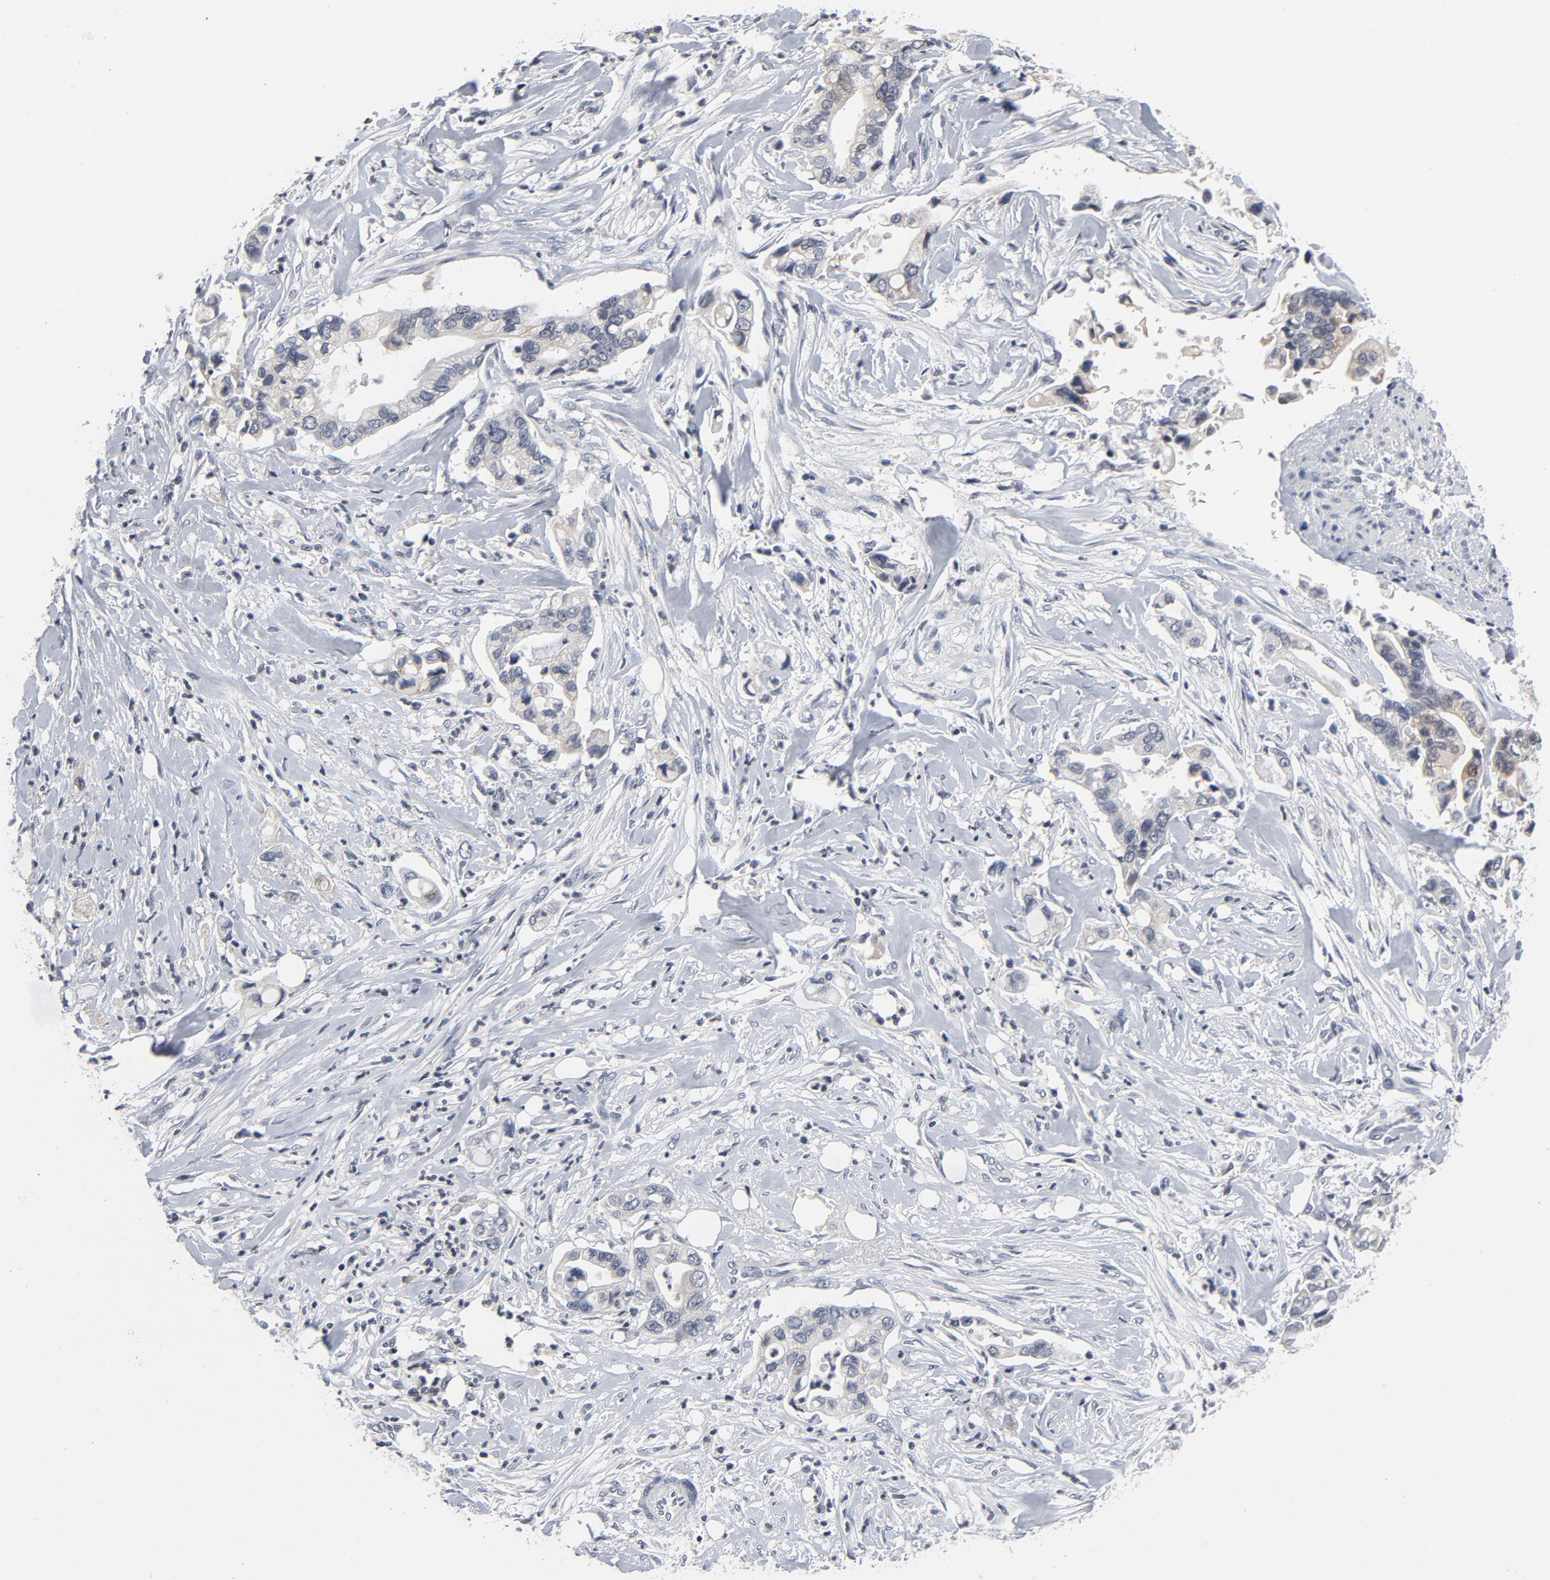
{"staining": {"intensity": "negative", "quantity": "none", "location": "none"}, "tissue": "pancreatic cancer", "cell_type": "Tumor cells", "image_type": "cancer", "snomed": [{"axis": "morphology", "description": "Adenocarcinoma, NOS"}, {"axis": "topography", "description": "Pancreas"}], "caption": "Immunohistochemical staining of pancreatic cancer demonstrates no significant expression in tumor cells.", "gene": "TCL1A", "patient": {"sex": "male", "age": 70}}